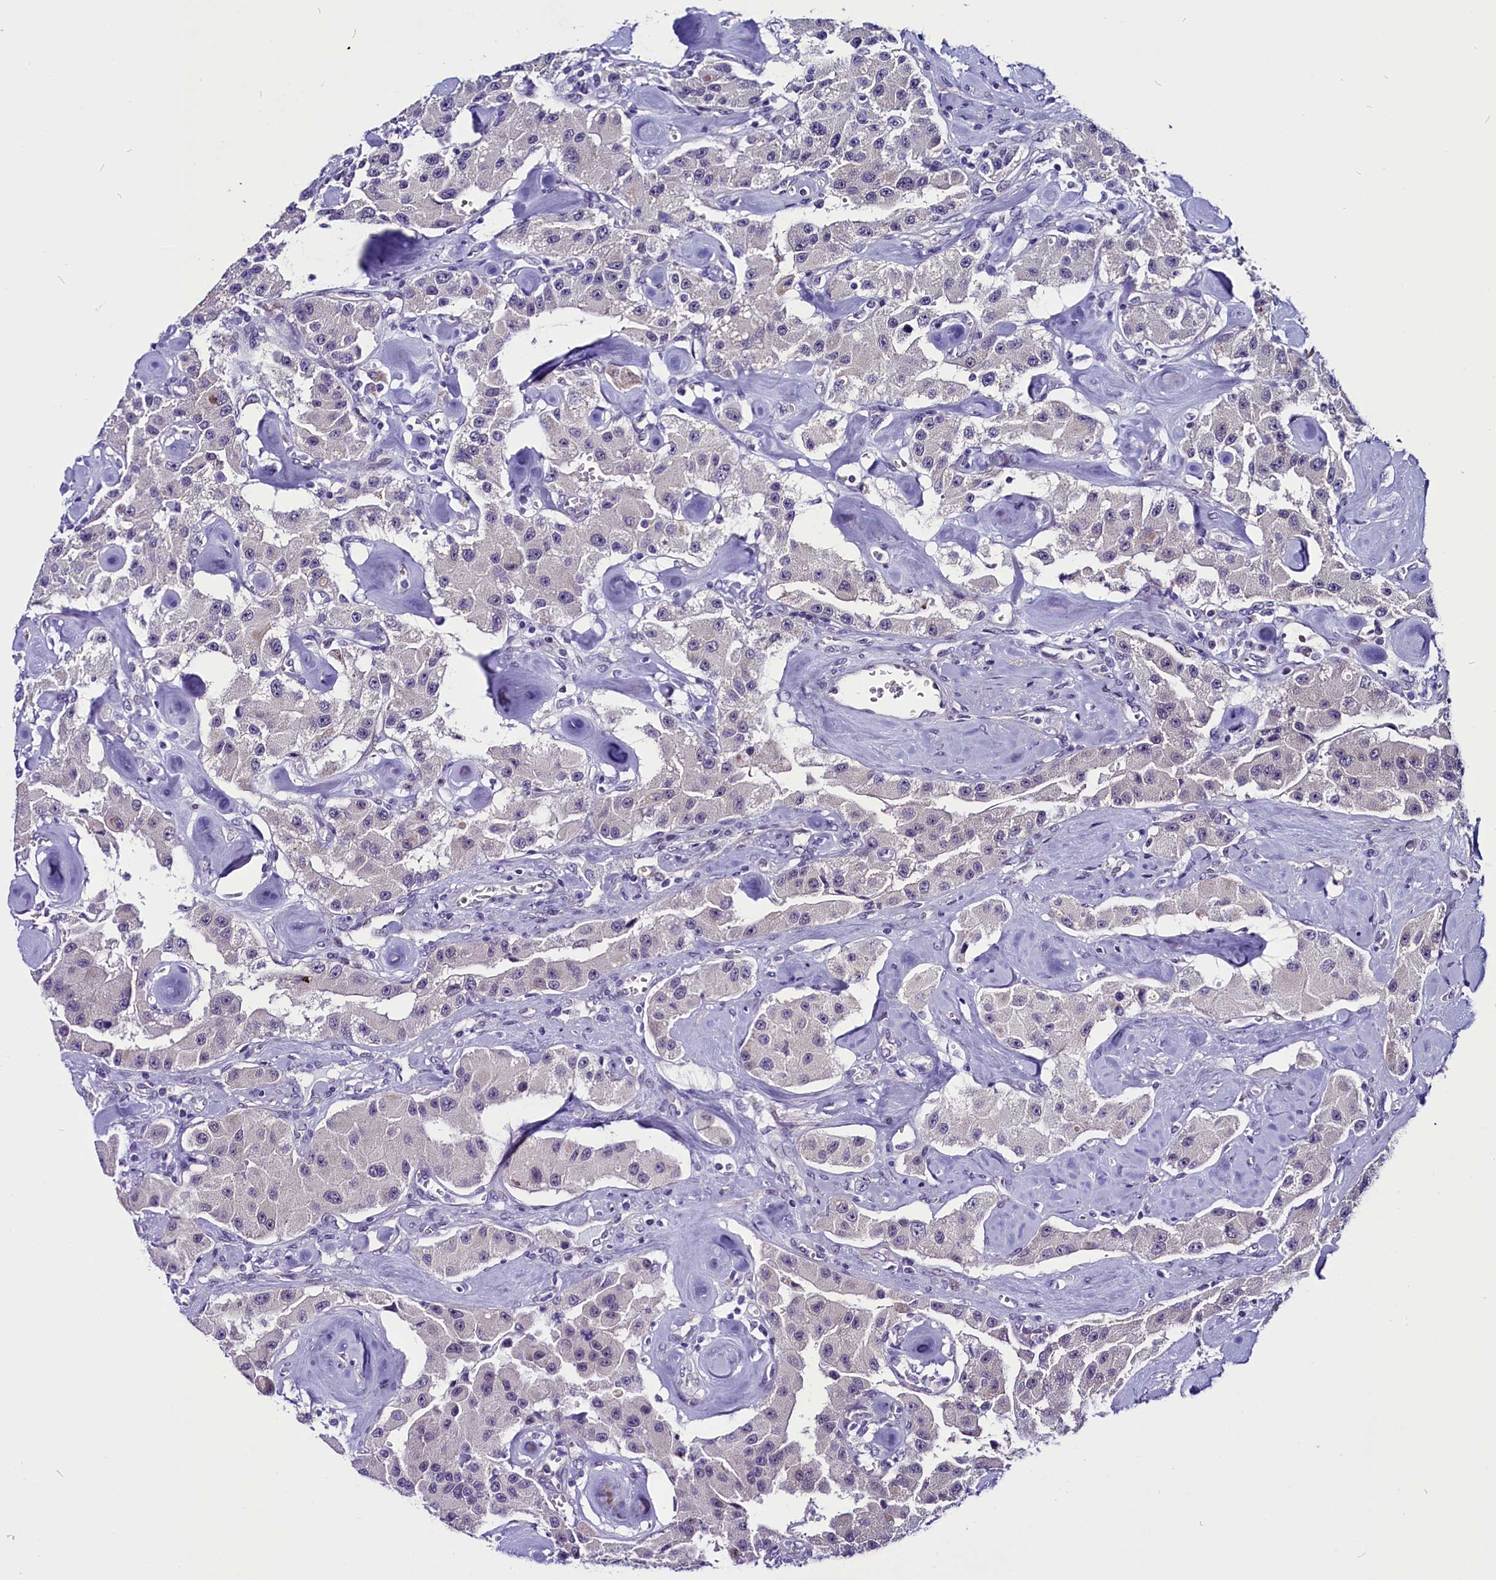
{"staining": {"intensity": "negative", "quantity": "none", "location": "none"}, "tissue": "carcinoid", "cell_type": "Tumor cells", "image_type": "cancer", "snomed": [{"axis": "morphology", "description": "Carcinoid, malignant, NOS"}, {"axis": "topography", "description": "Pancreas"}], "caption": "Tumor cells show no significant protein expression in carcinoid (malignant).", "gene": "CCDC106", "patient": {"sex": "male", "age": 41}}